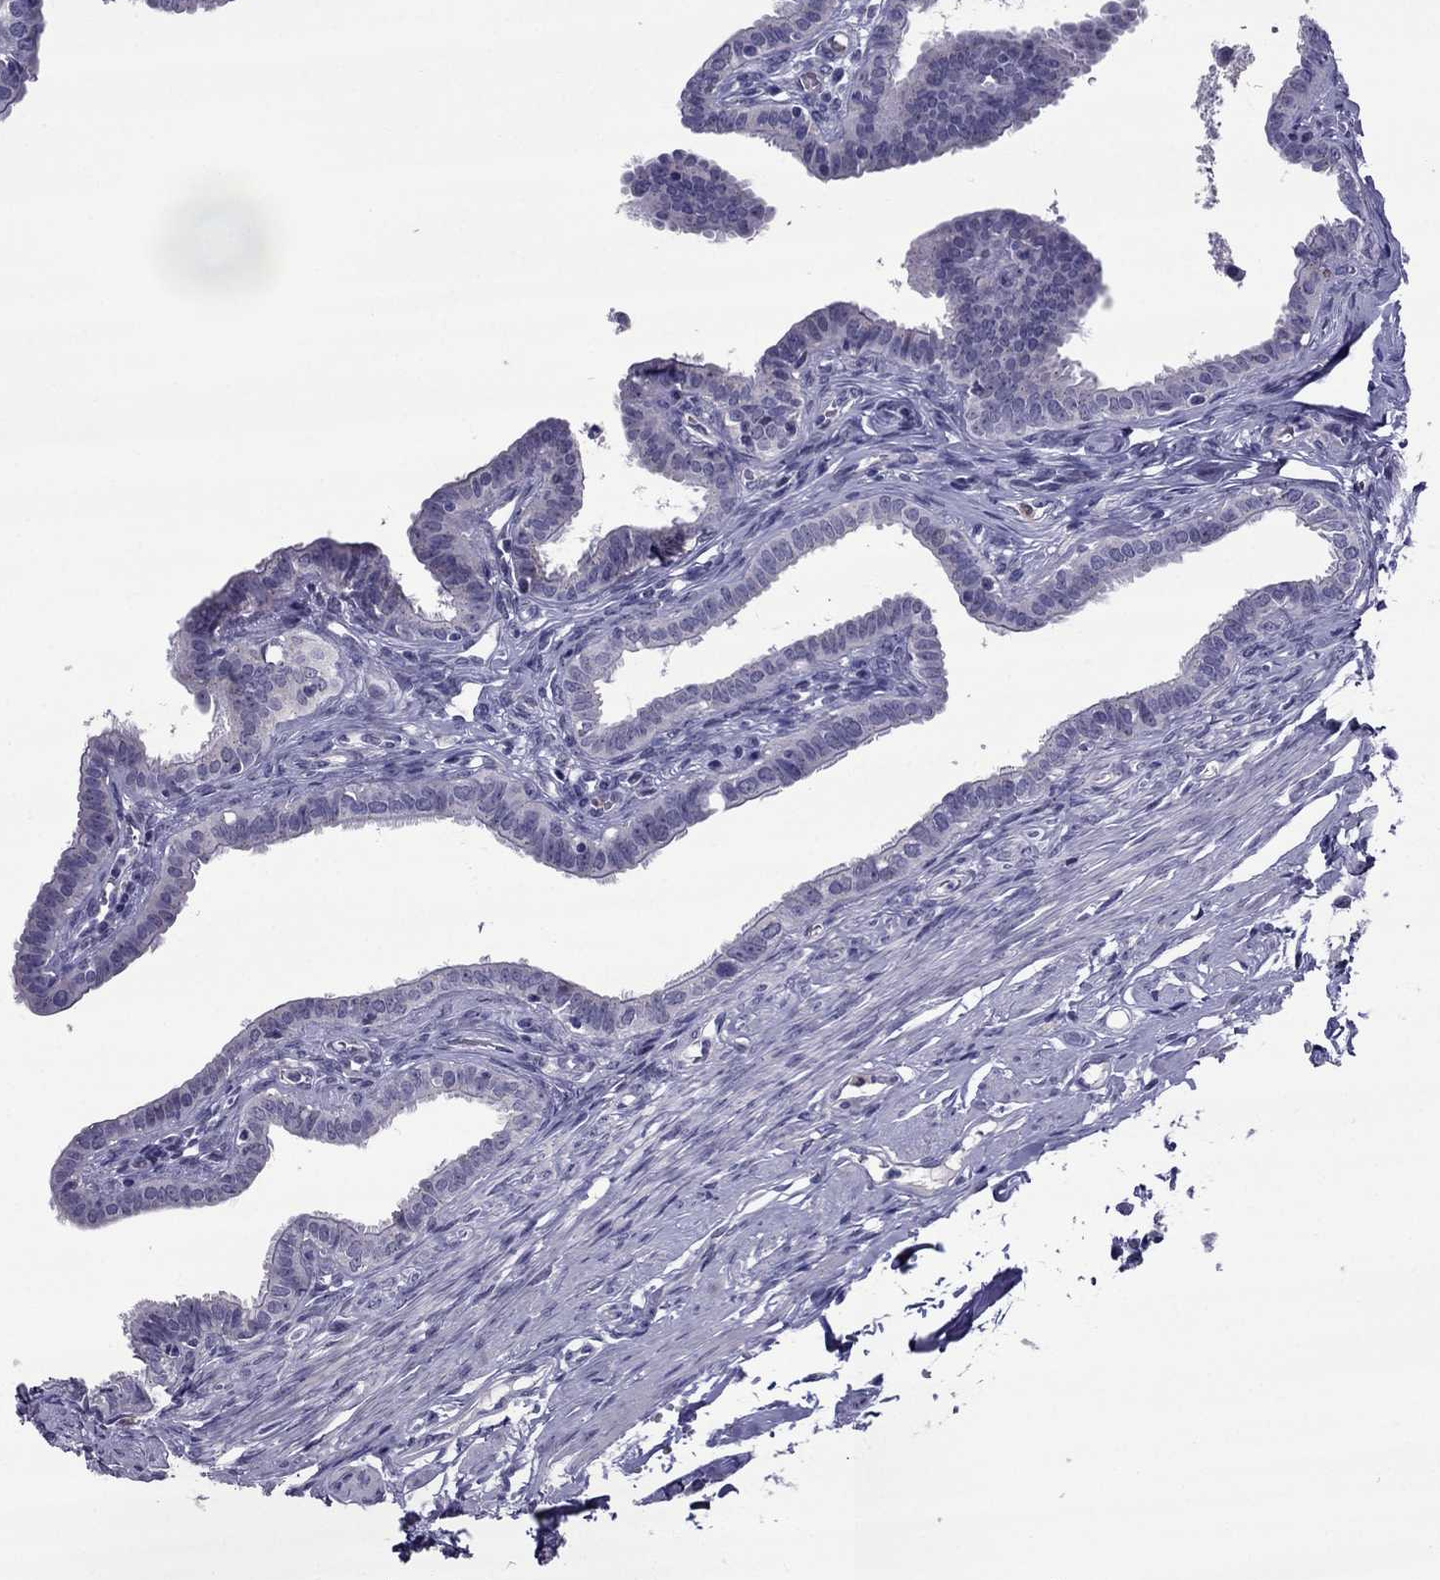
{"staining": {"intensity": "negative", "quantity": "none", "location": "none"}, "tissue": "fallopian tube", "cell_type": "Glandular cells", "image_type": "normal", "snomed": [{"axis": "morphology", "description": "Normal tissue, NOS"}, {"axis": "morphology", "description": "Carcinoma, endometroid"}, {"axis": "topography", "description": "Fallopian tube"}, {"axis": "topography", "description": "Ovary"}], "caption": "High magnification brightfield microscopy of unremarkable fallopian tube stained with DAB (3,3'-diaminobenzidine) (brown) and counterstained with hematoxylin (blue): glandular cells show no significant staining.", "gene": "MYBPH", "patient": {"sex": "female", "age": 42}}